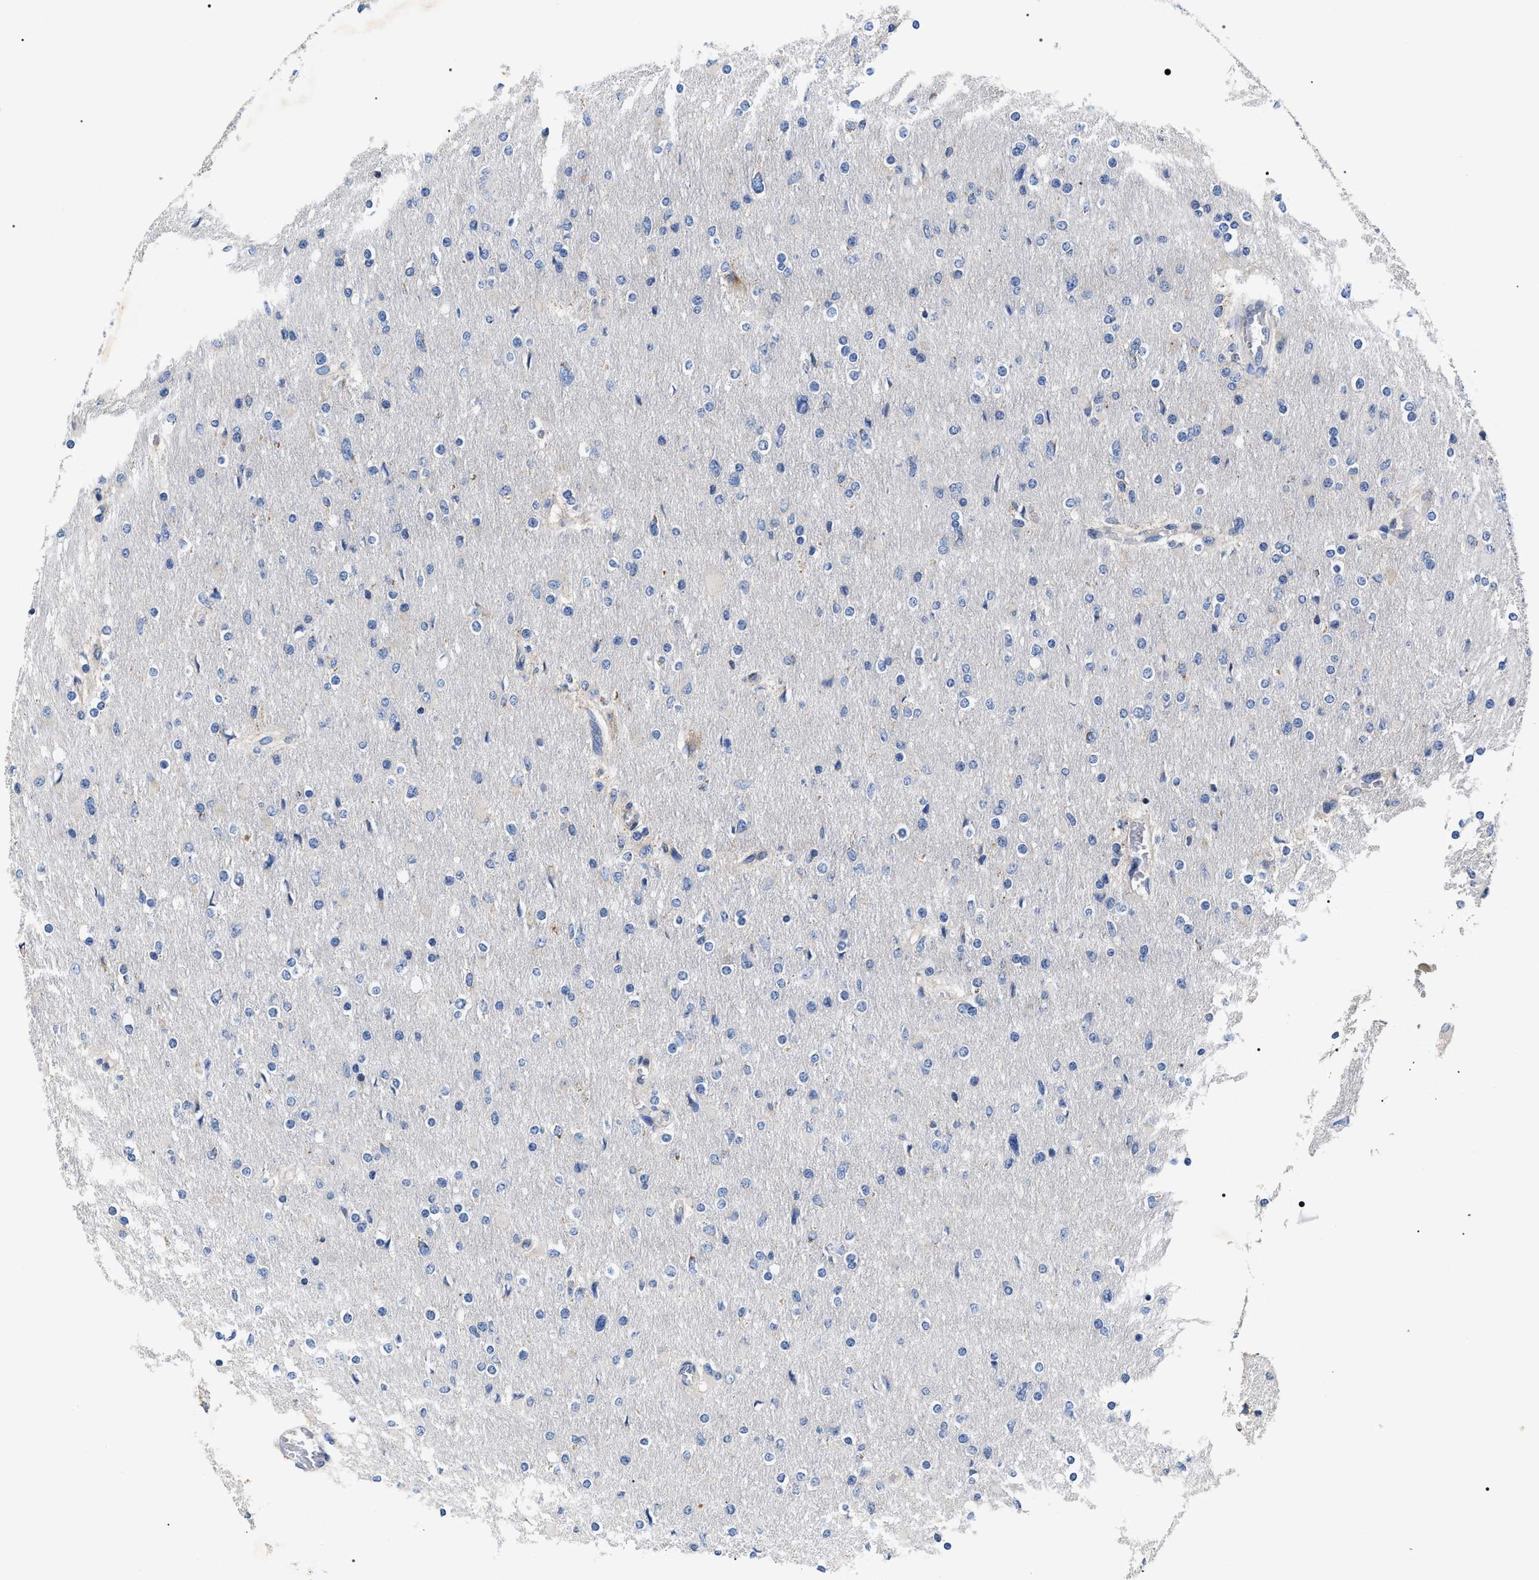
{"staining": {"intensity": "negative", "quantity": "none", "location": "none"}, "tissue": "glioma", "cell_type": "Tumor cells", "image_type": "cancer", "snomed": [{"axis": "morphology", "description": "Glioma, malignant, High grade"}, {"axis": "topography", "description": "Cerebral cortex"}], "caption": "Immunohistochemistry image of neoplastic tissue: malignant glioma (high-grade) stained with DAB displays no significant protein expression in tumor cells.", "gene": "MACC1", "patient": {"sex": "female", "age": 36}}